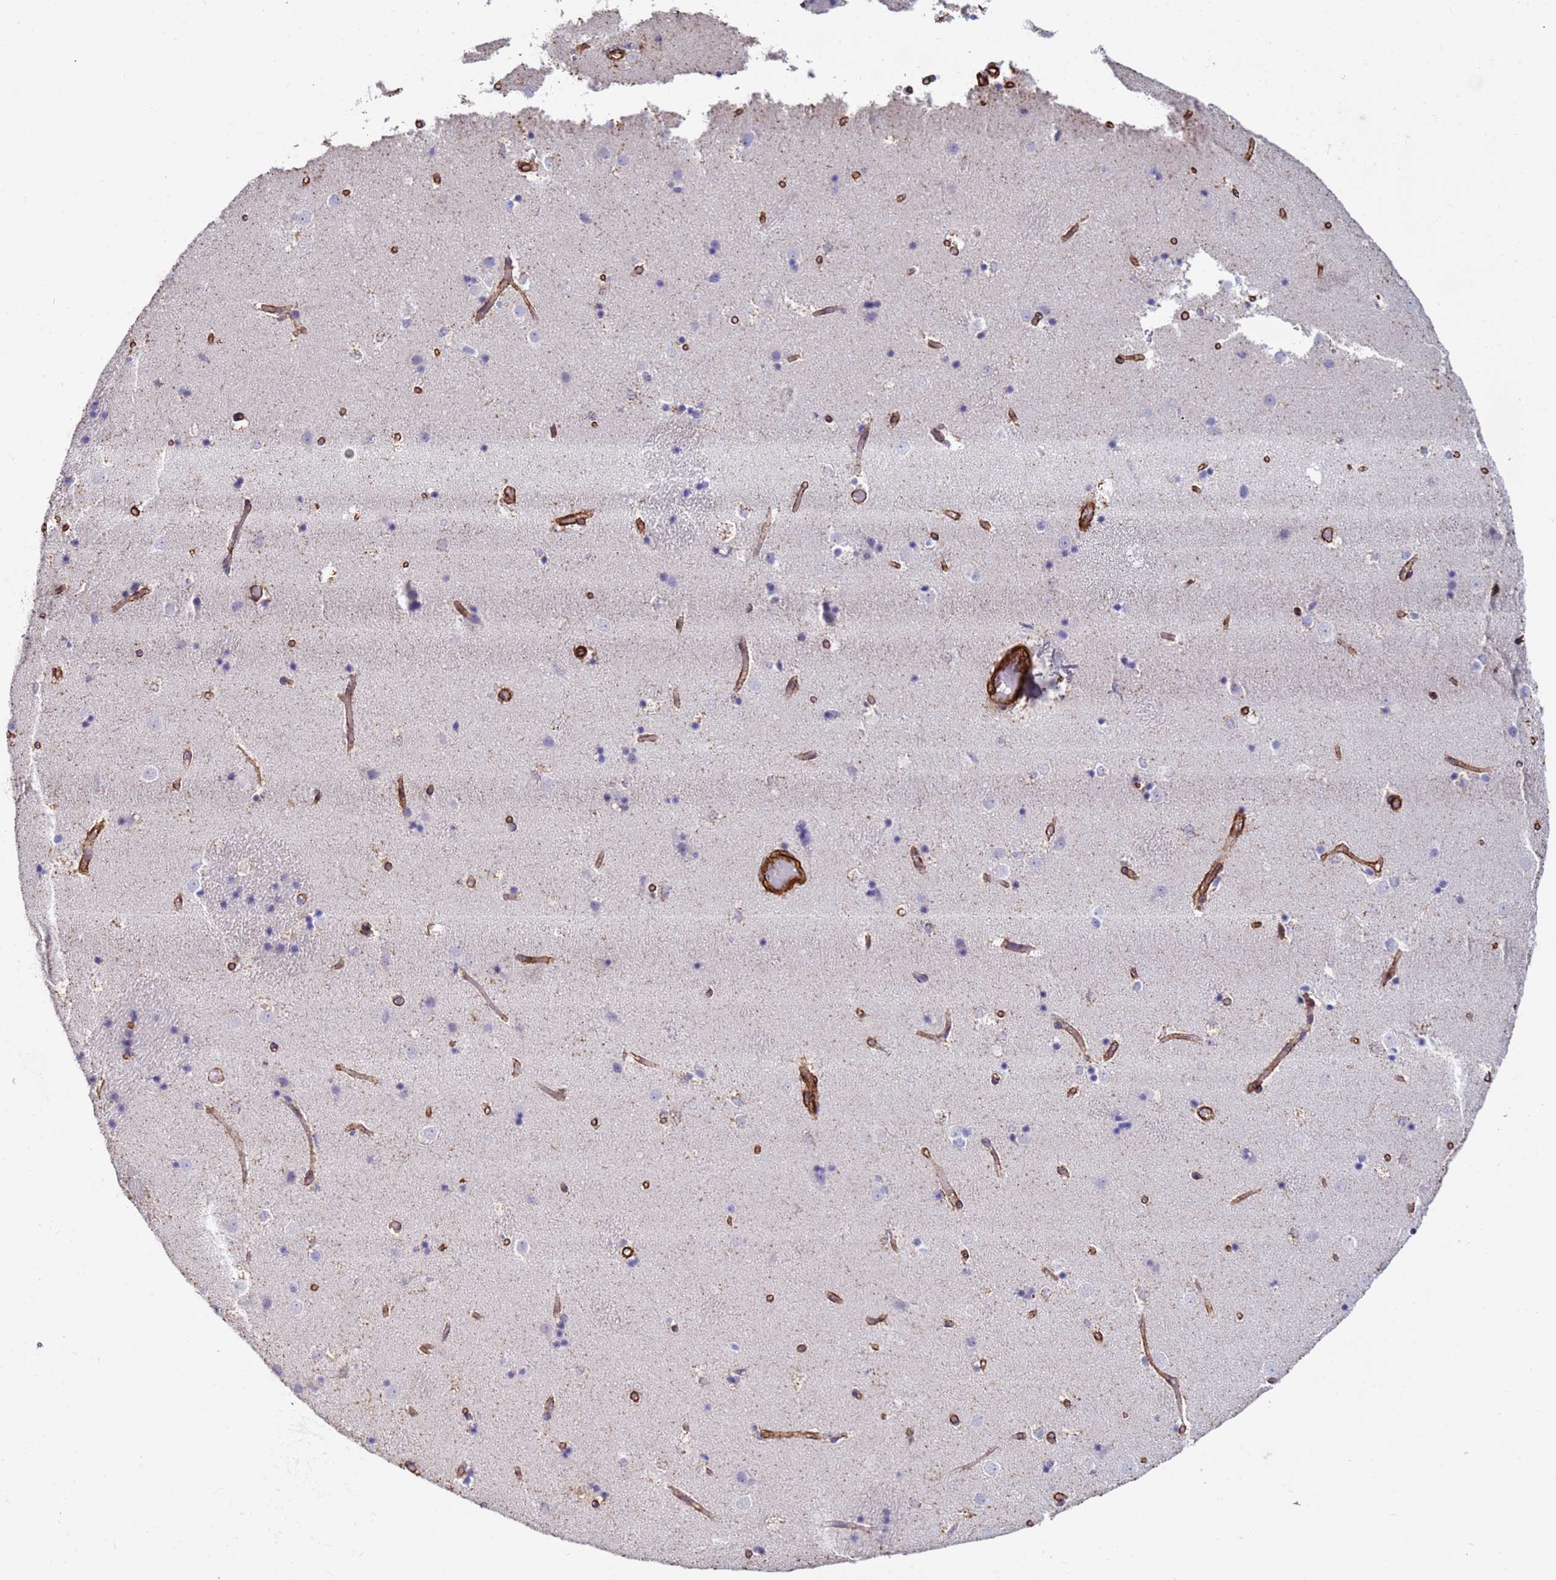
{"staining": {"intensity": "negative", "quantity": "none", "location": "none"}, "tissue": "caudate", "cell_type": "Glial cells", "image_type": "normal", "snomed": [{"axis": "morphology", "description": "Normal tissue, NOS"}, {"axis": "topography", "description": "Lateral ventricle wall"}], "caption": "Immunohistochemistry (IHC) histopathology image of benign caudate: caudate stained with DAB (3,3'-diaminobenzidine) exhibits no significant protein expression in glial cells. (DAB (3,3'-diaminobenzidine) immunohistochemistry, high magnification).", "gene": "GASK1A", "patient": {"sex": "female", "age": 52}}